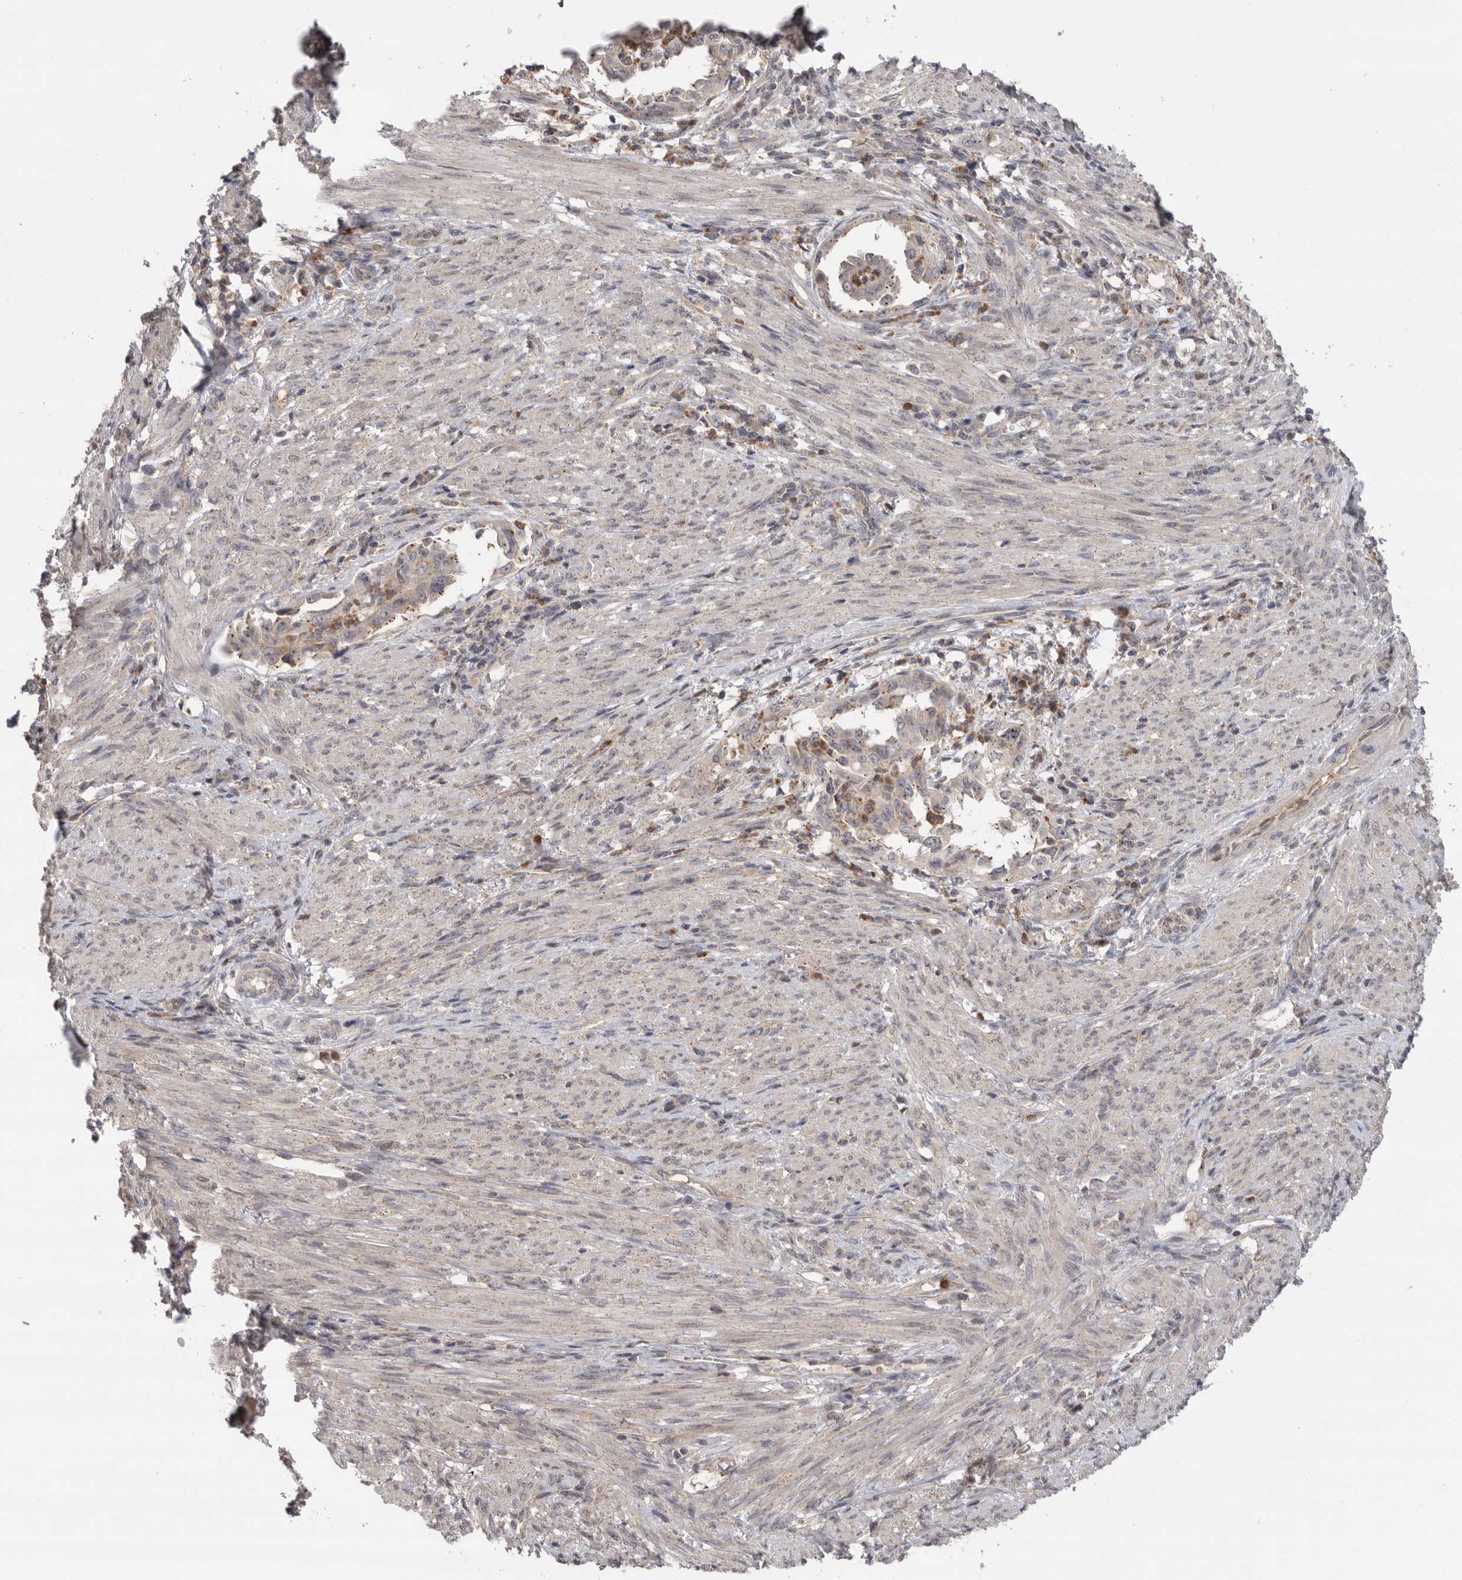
{"staining": {"intensity": "weak", "quantity": ">75%", "location": "cytoplasmic/membranous"}, "tissue": "endometrial cancer", "cell_type": "Tumor cells", "image_type": "cancer", "snomed": [{"axis": "morphology", "description": "Adenocarcinoma, NOS"}, {"axis": "topography", "description": "Endometrium"}], "caption": "DAB immunohistochemical staining of human endometrial cancer exhibits weak cytoplasmic/membranous protein positivity in about >75% of tumor cells.", "gene": "KLK5", "patient": {"sex": "female", "age": 85}}